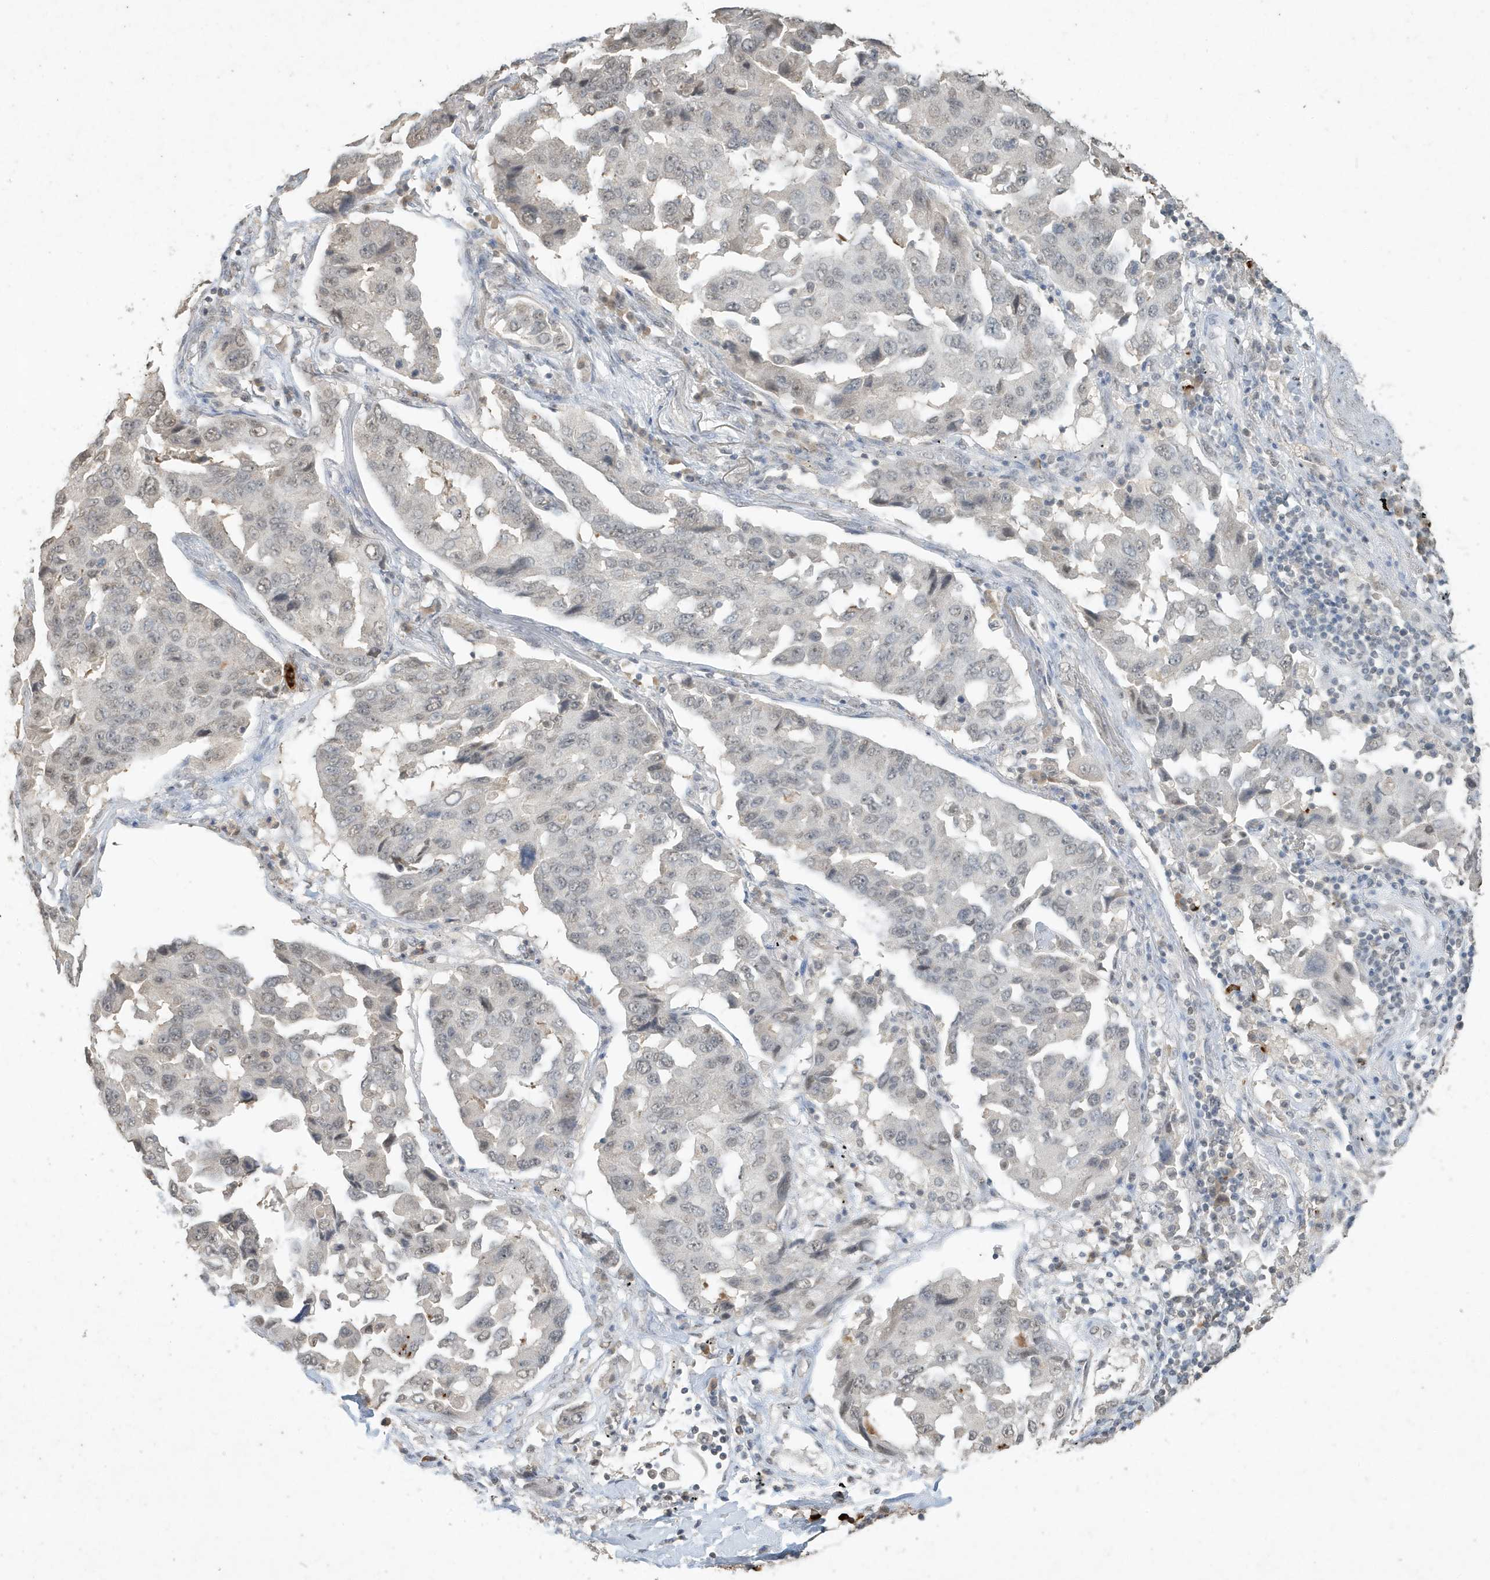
{"staining": {"intensity": "weak", "quantity": "<25%", "location": "nuclear"}, "tissue": "lung cancer", "cell_type": "Tumor cells", "image_type": "cancer", "snomed": [{"axis": "morphology", "description": "Adenocarcinoma, NOS"}, {"axis": "topography", "description": "Lung"}], "caption": "Protein analysis of lung adenocarcinoma exhibits no significant positivity in tumor cells.", "gene": "DEFA1", "patient": {"sex": "female", "age": 65}}